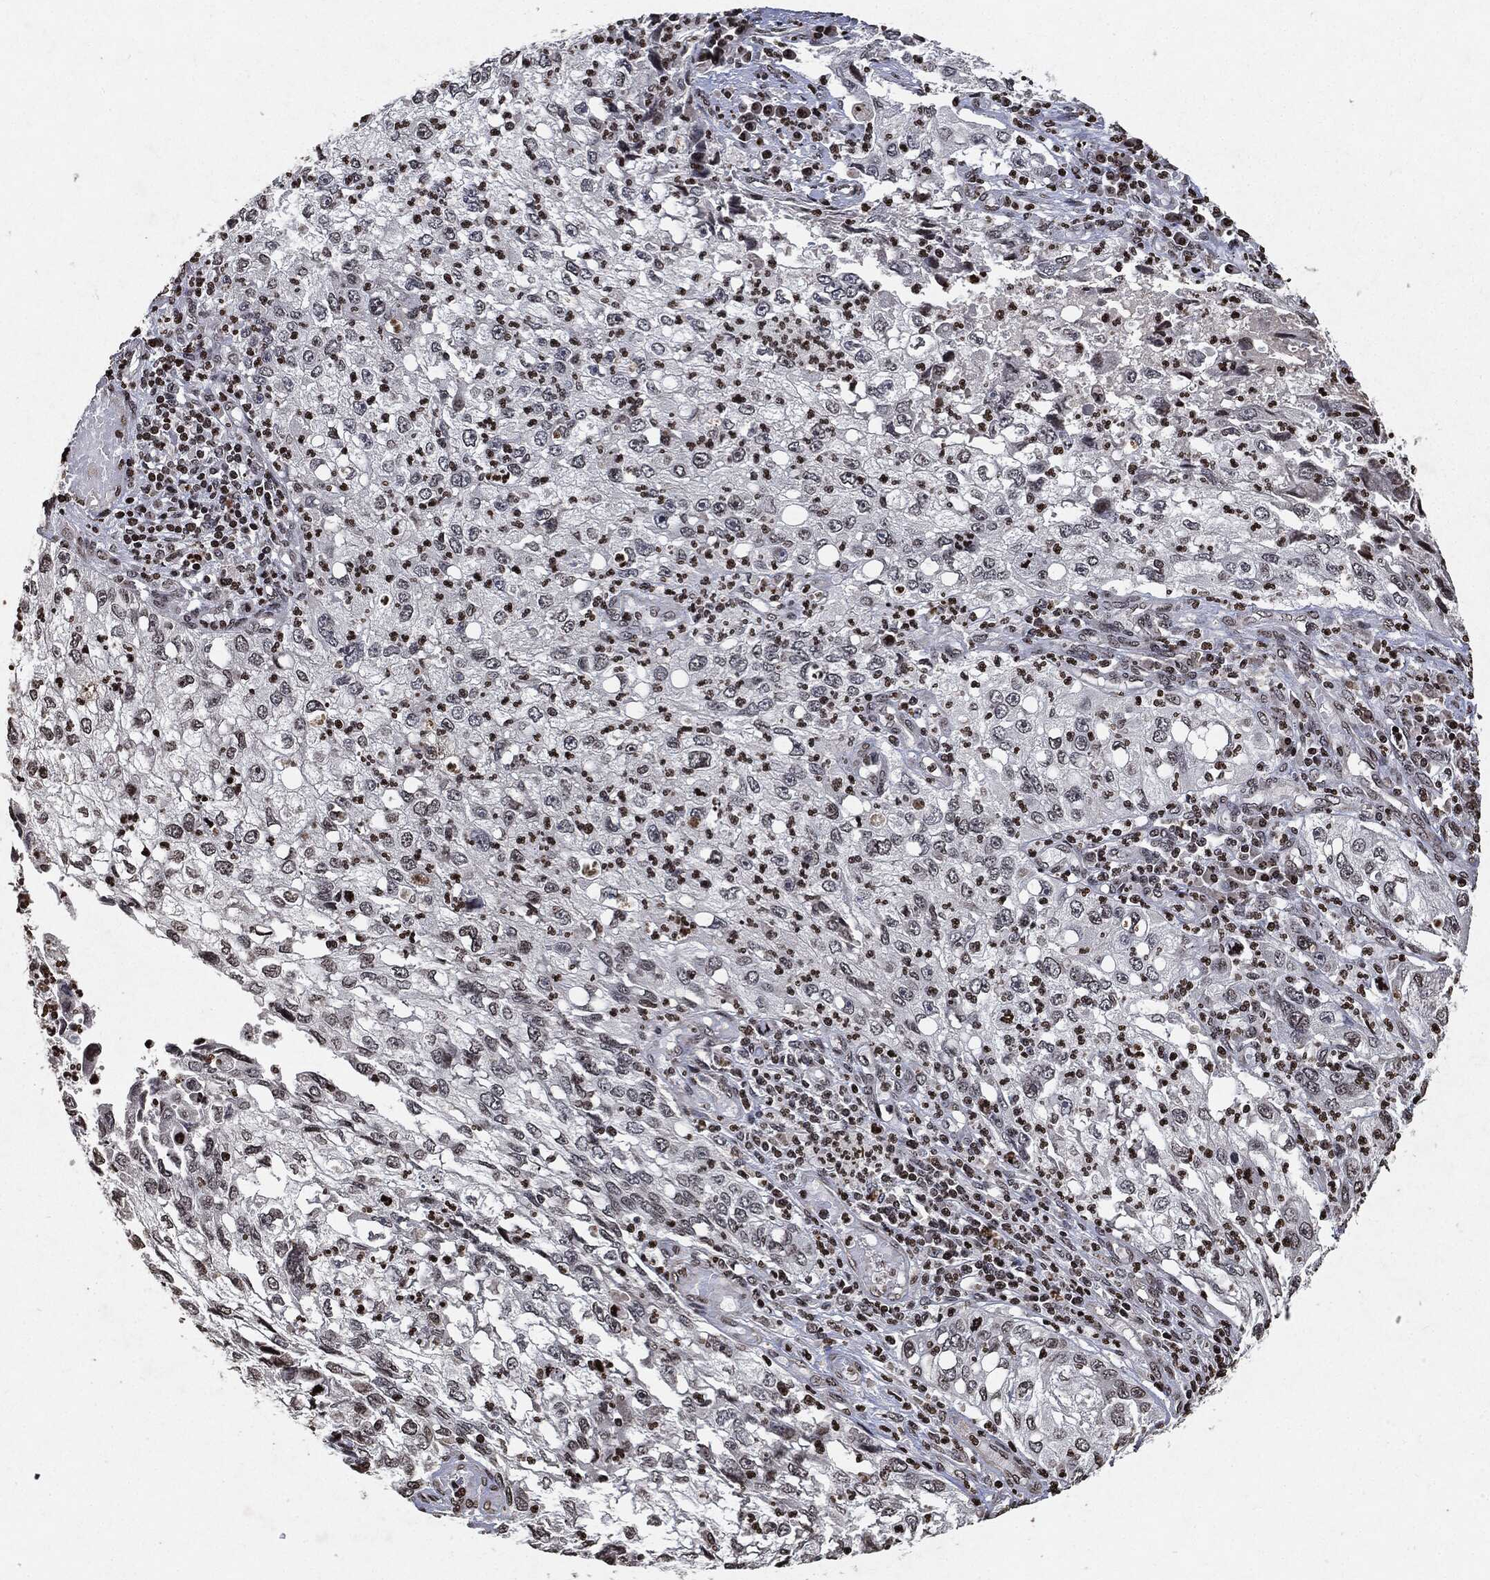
{"staining": {"intensity": "negative", "quantity": "none", "location": "none"}, "tissue": "cervical cancer", "cell_type": "Tumor cells", "image_type": "cancer", "snomed": [{"axis": "morphology", "description": "Squamous cell carcinoma, NOS"}, {"axis": "topography", "description": "Cervix"}], "caption": "This is a image of immunohistochemistry (IHC) staining of cervical squamous cell carcinoma, which shows no staining in tumor cells. The staining was performed using DAB (3,3'-diaminobenzidine) to visualize the protein expression in brown, while the nuclei were stained in blue with hematoxylin (Magnification: 20x).", "gene": "JUN", "patient": {"sex": "female", "age": 36}}